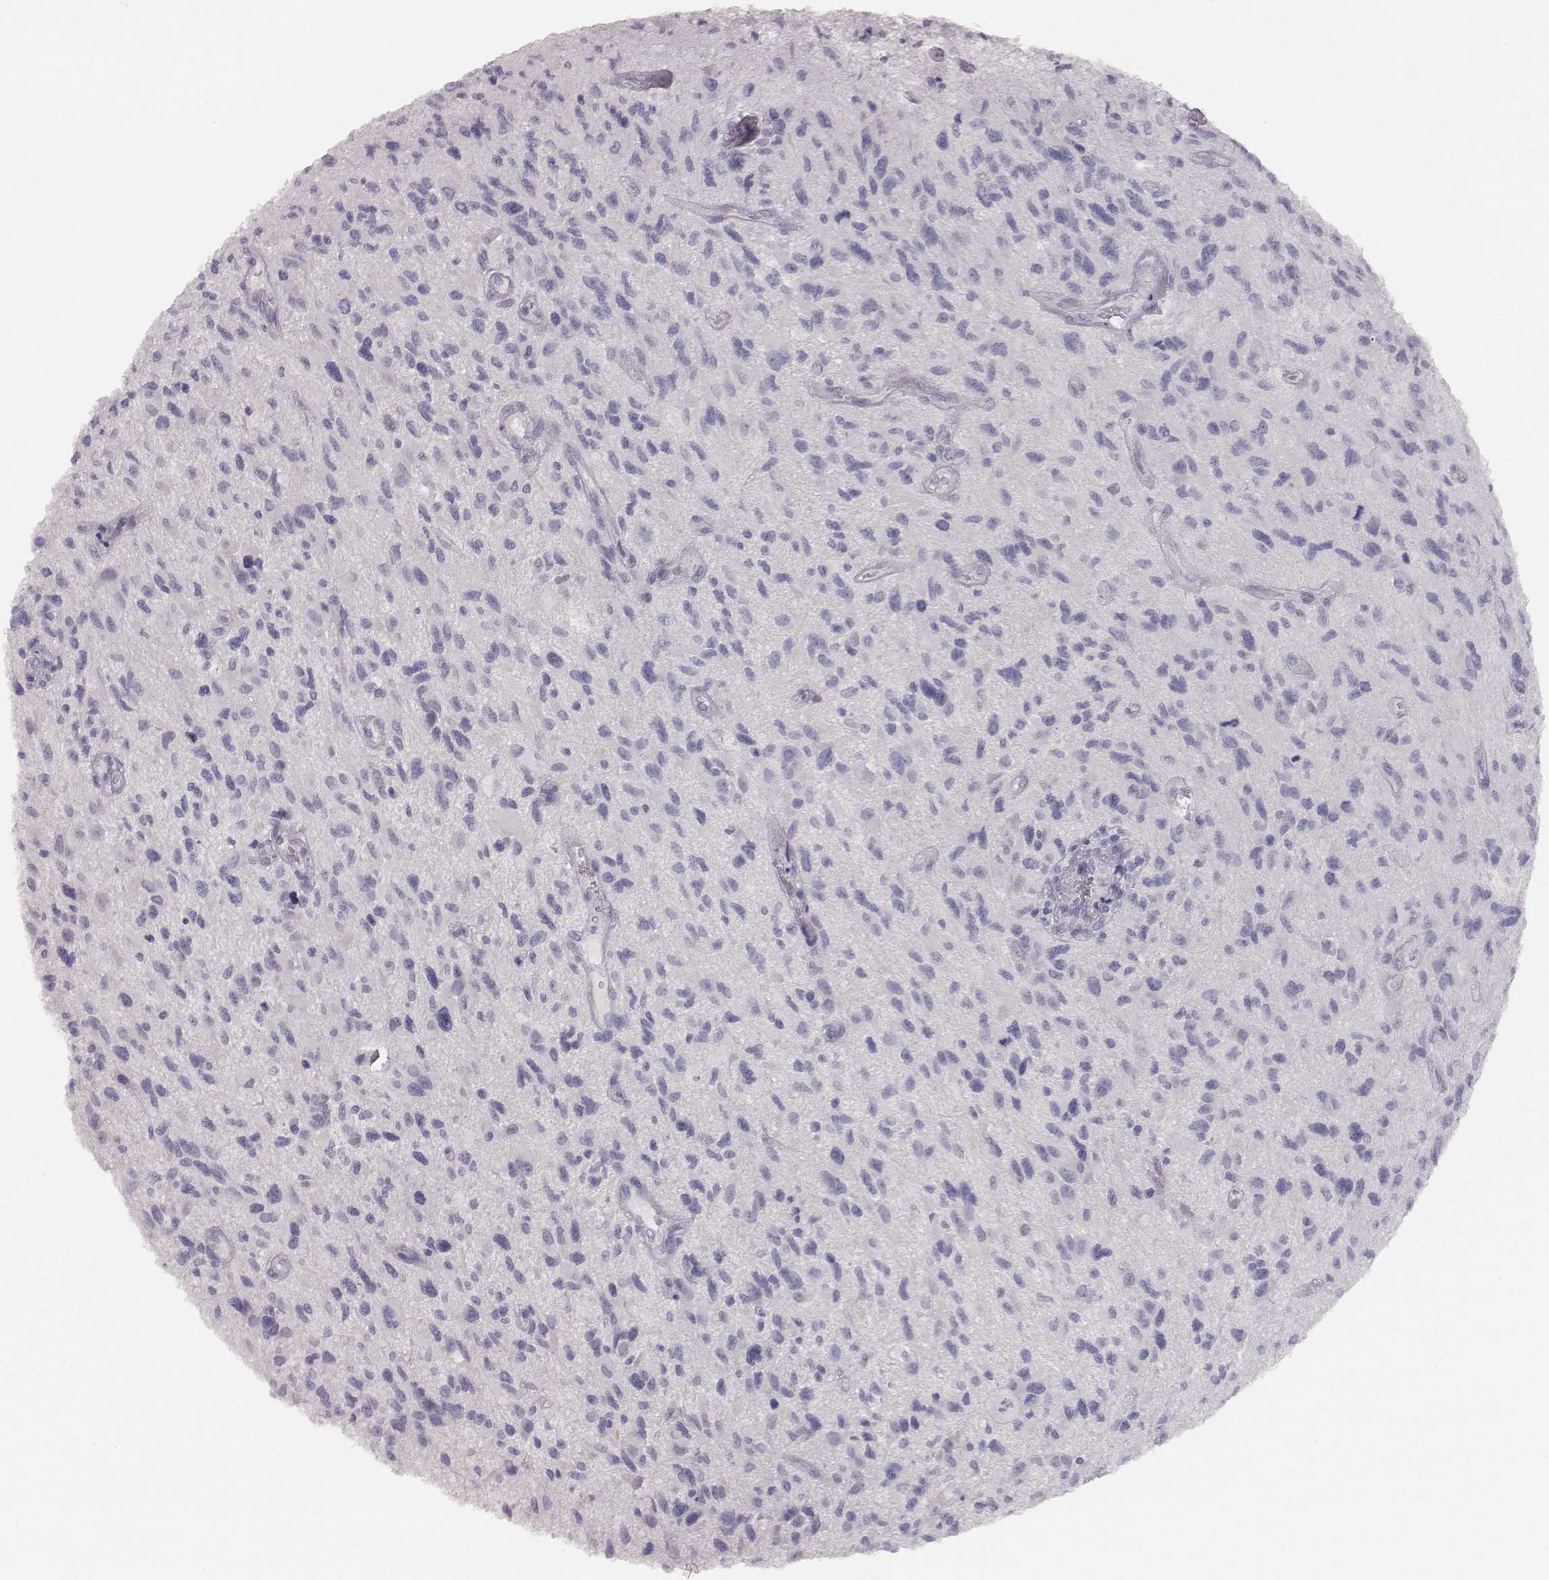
{"staining": {"intensity": "negative", "quantity": "none", "location": "none"}, "tissue": "glioma", "cell_type": "Tumor cells", "image_type": "cancer", "snomed": [{"axis": "morphology", "description": "Glioma, malignant, NOS"}, {"axis": "morphology", "description": "Glioma, malignant, High grade"}, {"axis": "topography", "description": "Brain"}], "caption": "Image shows no significant protein staining in tumor cells of glioma.", "gene": "MYH6", "patient": {"sex": "female", "age": 71}}